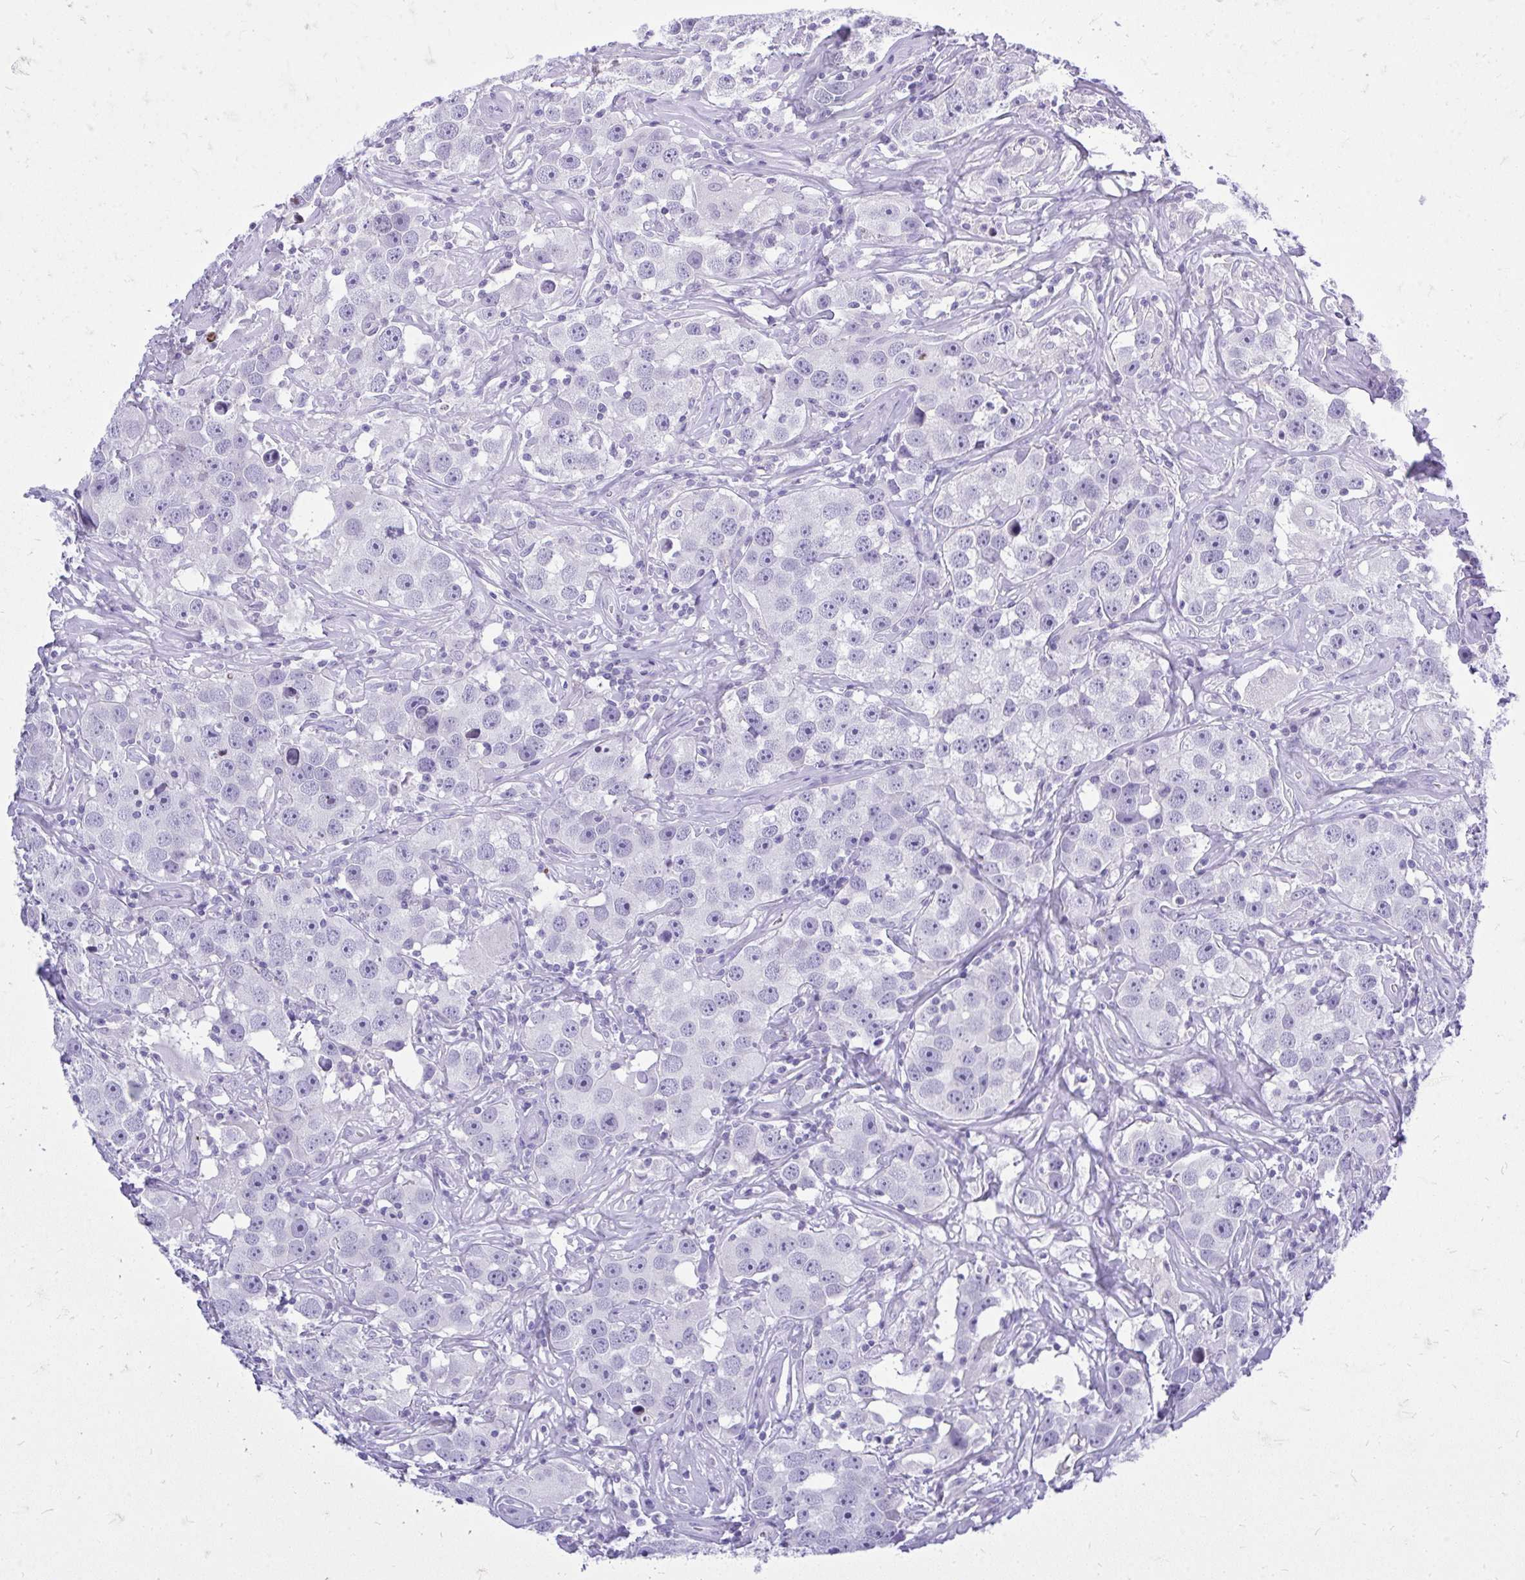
{"staining": {"intensity": "negative", "quantity": "none", "location": "none"}, "tissue": "testis cancer", "cell_type": "Tumor cells", "image_type": "cancer", "snomed": [{"axis": "morphology", "description": "Seminoma, NOS"}, {"axis": "topography", "description": "Testis"}], "caption": "Immunohistochemistry histopathology image of neoplastic tissue: human testis cancer (seminoma) stained with DAB (3,3'-diaminobenzidine) reveals no significant protein positivity in tumor cells.", "gene": "GABRA1", "patient": {"sex": "male", "age": 49}}